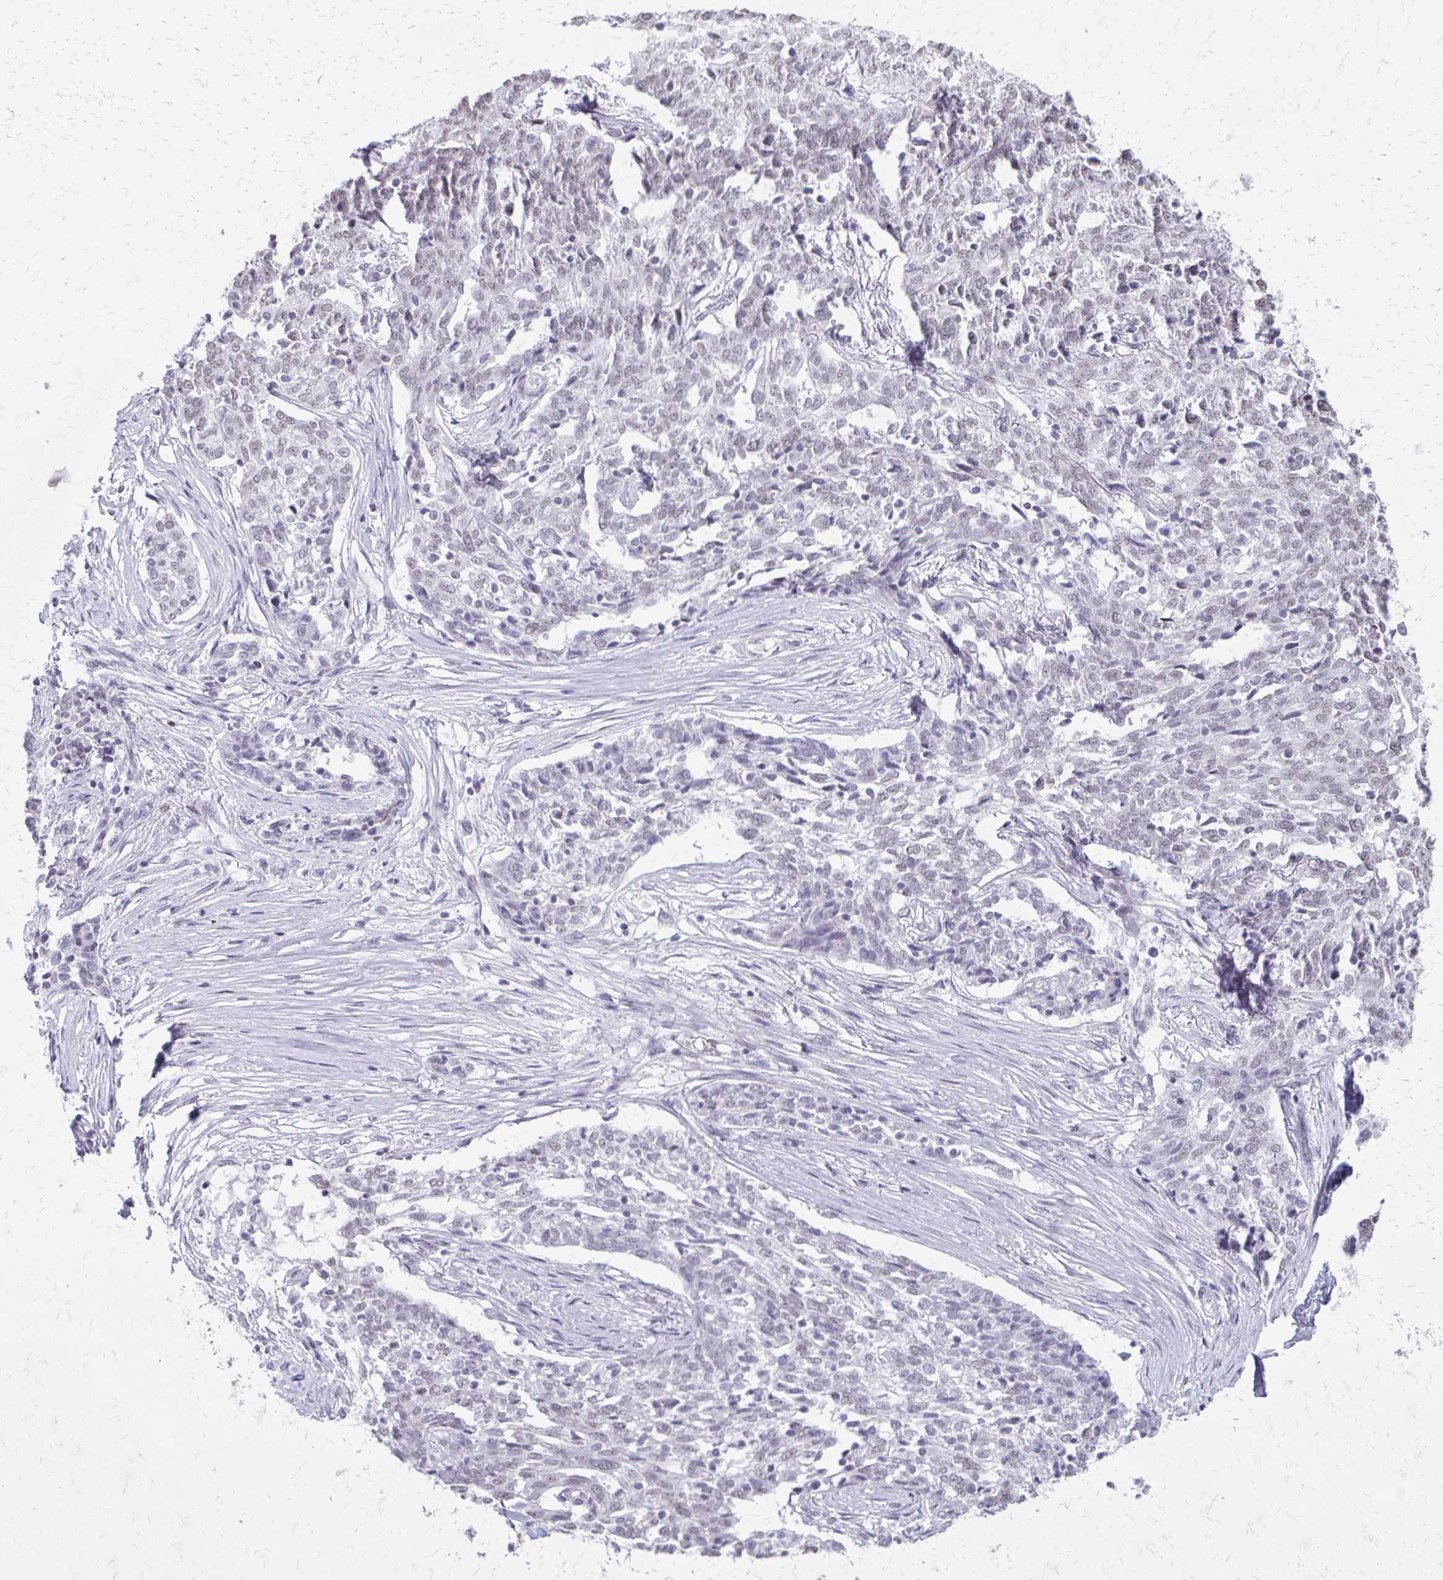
{"staining": {"intensity": "weak", "quantity": "<25%", "location": "nuclear"}, "tissue": "ovarian cancer", "cell_type": "Tumor cells", "image_type": "cancer", "snomed": [{"axis": "morphology", "description": "Cystadenocarcinoma, serous, NOS"}, {"axis": "topography", "description": "Ovary"}], "caption": "Immunohistochemical staining of human serous cystadenocarcinoma (ovarian) shows no significant expression in tumor cells.", "gene": "SS18", "patient": {"sex": "female", "age": 67}}